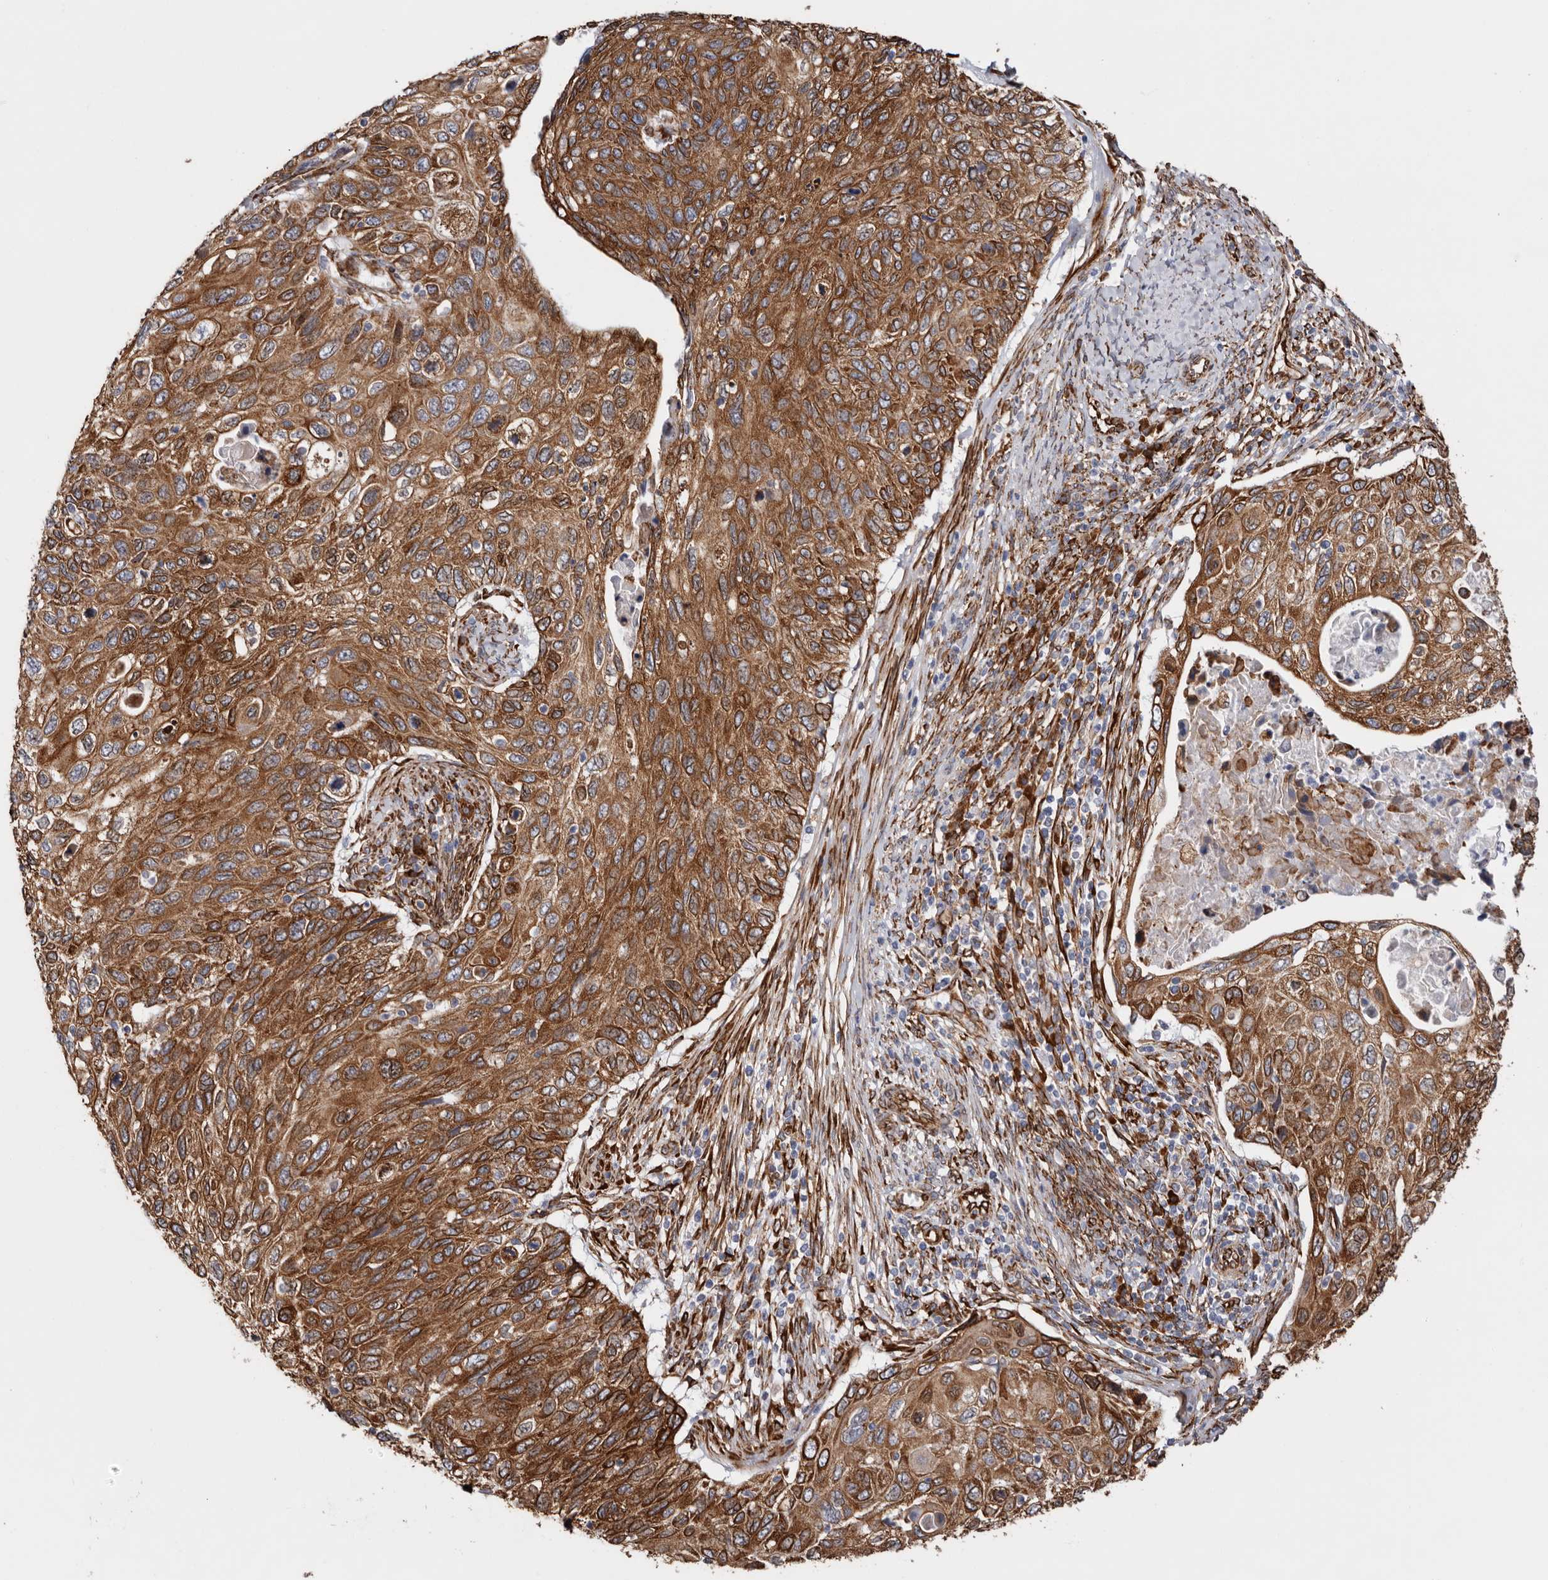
{"staining": {"intensity": "strong", "quantity": ">75%", "location": "cytoplasmic/membranous"}, "tissue": "cervical cancer", "cell_type": "Tumor cells", "image_type": "cancer", "snomed": [{"axis": "morphology", "description": "Squamous cell carcinoma, NOS"}, {"axis": "topography", "description": "Cervix"}], "caption": "Cervical cancer (squamous cell carcinoma) was stained to show a protein in brown. There is high levels of strong cytoplasmic/membranous positivity in approximately >75% of tumor cells. (Brightfield microscopy of DAB IHC at high magnification).", "gene": "SEMA3E", "patient": {"sex": "female", "age": 70}}